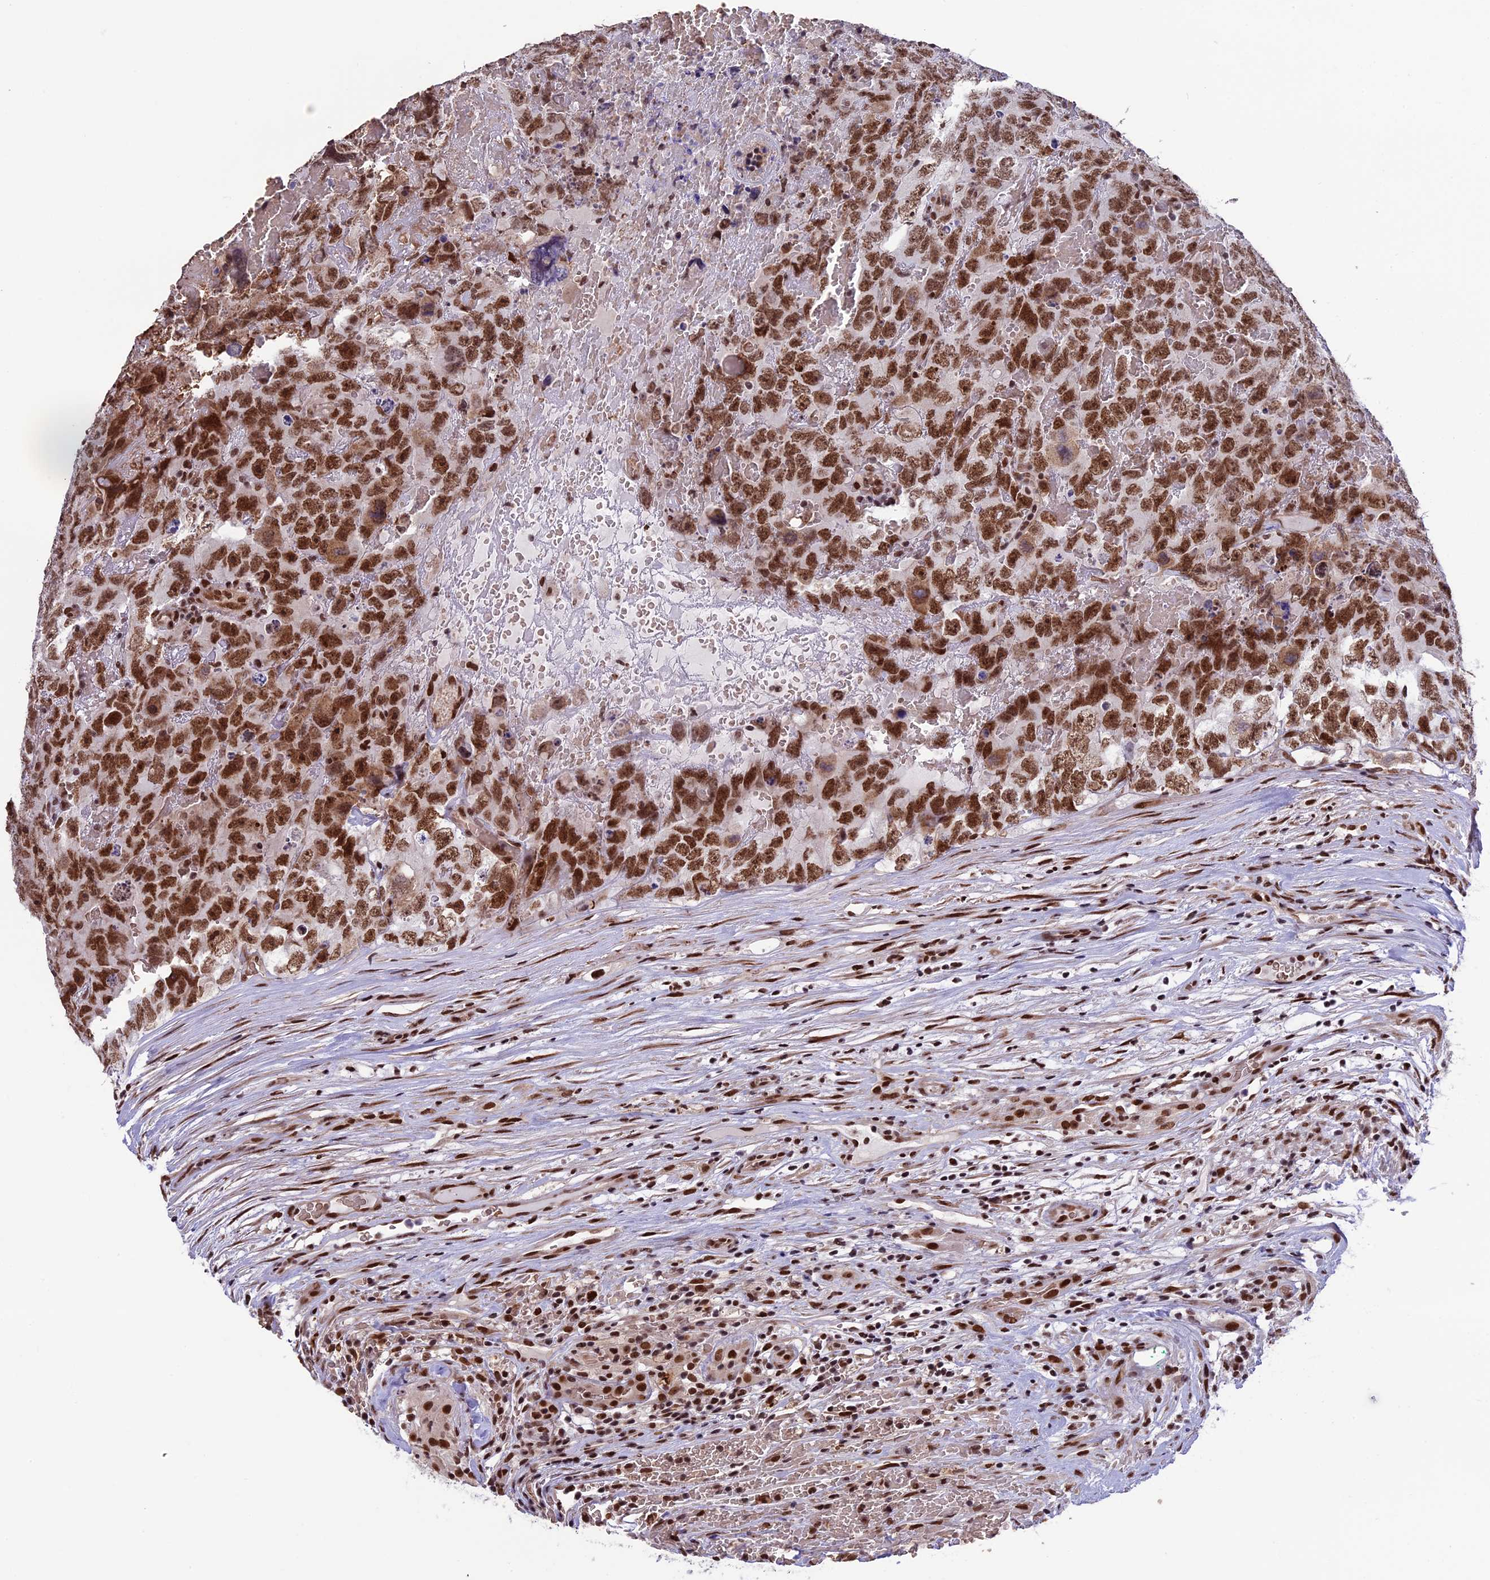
{"staining": {"intensity": "moderate", "quantity": ">75%", "location": "nuclear"}, "tissue": "testis cancer", "cell_type": "Tumor cells", "image_type": "cancer", "snomed": [{"axis": "morphology", "description": "Carcinoma, Embryonal, NOS"}, {"axis": "topography", "description": "Testis"}], "caption": "This is an image of IHC staining of testis cancer (embryonal carcinoma), which shows moderate positivity in the nuclear of tumor cells.", "gene": "MPHOSPH8", "patient": {"sex": "male", "age": 45}}